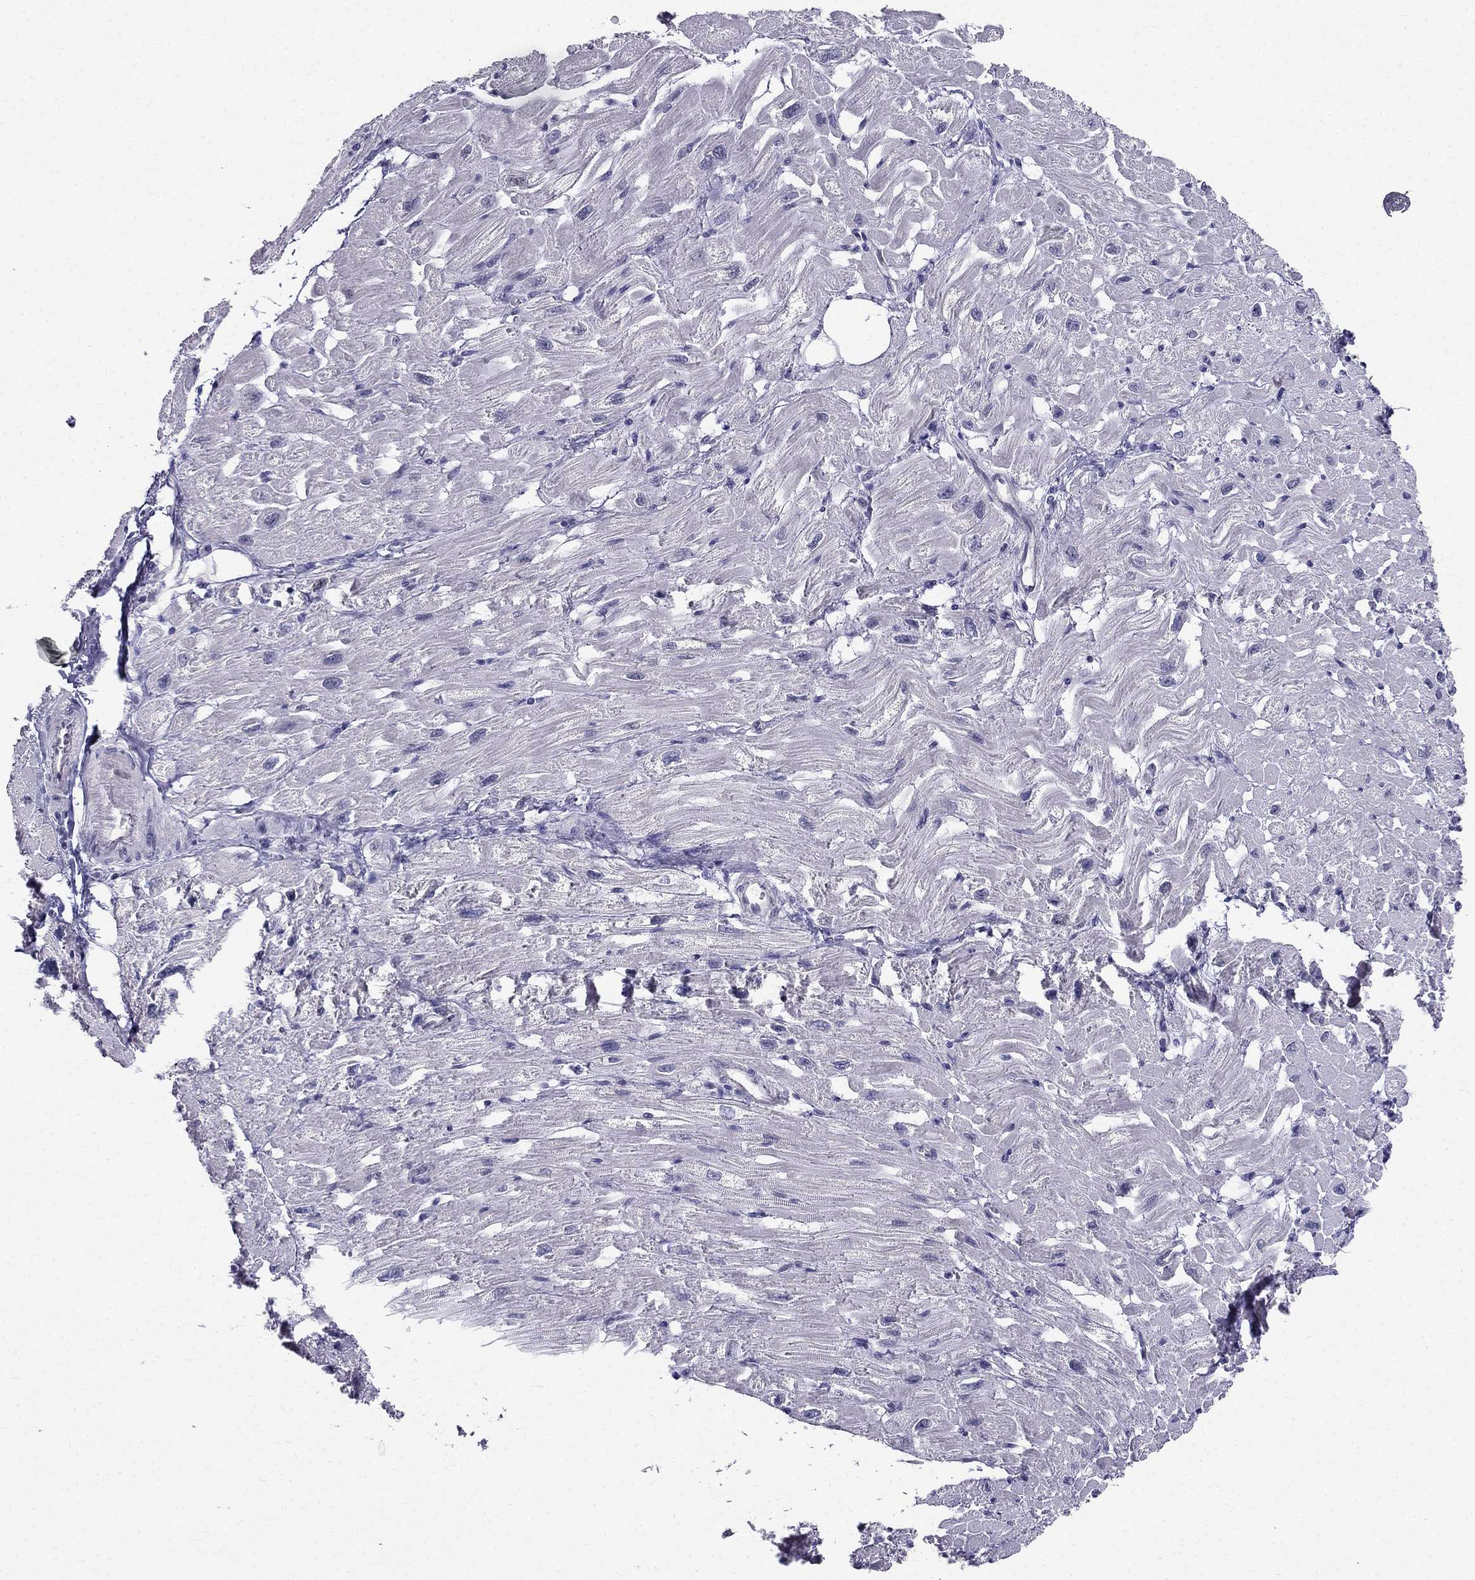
{"staining": {"intensity": "negative", "quantity": "none", "location": "none"}, "tissue": "heart muscle", "cell_type": "Cardiomyocytes", "image_type": "normal", "snomed": [{"axis": "morphology", "description": "Normal tissue, NOS"}, {"axis": "topography", "description": "Heart"}], "caption": "High power microscopy micrograph of an immunohistochemistry photomicrograph of normal heart muscle, revealing no significant staining in cardiomyocytes.", "gene": "BAG5", "patient": {"sex": "male", "age": 66}}